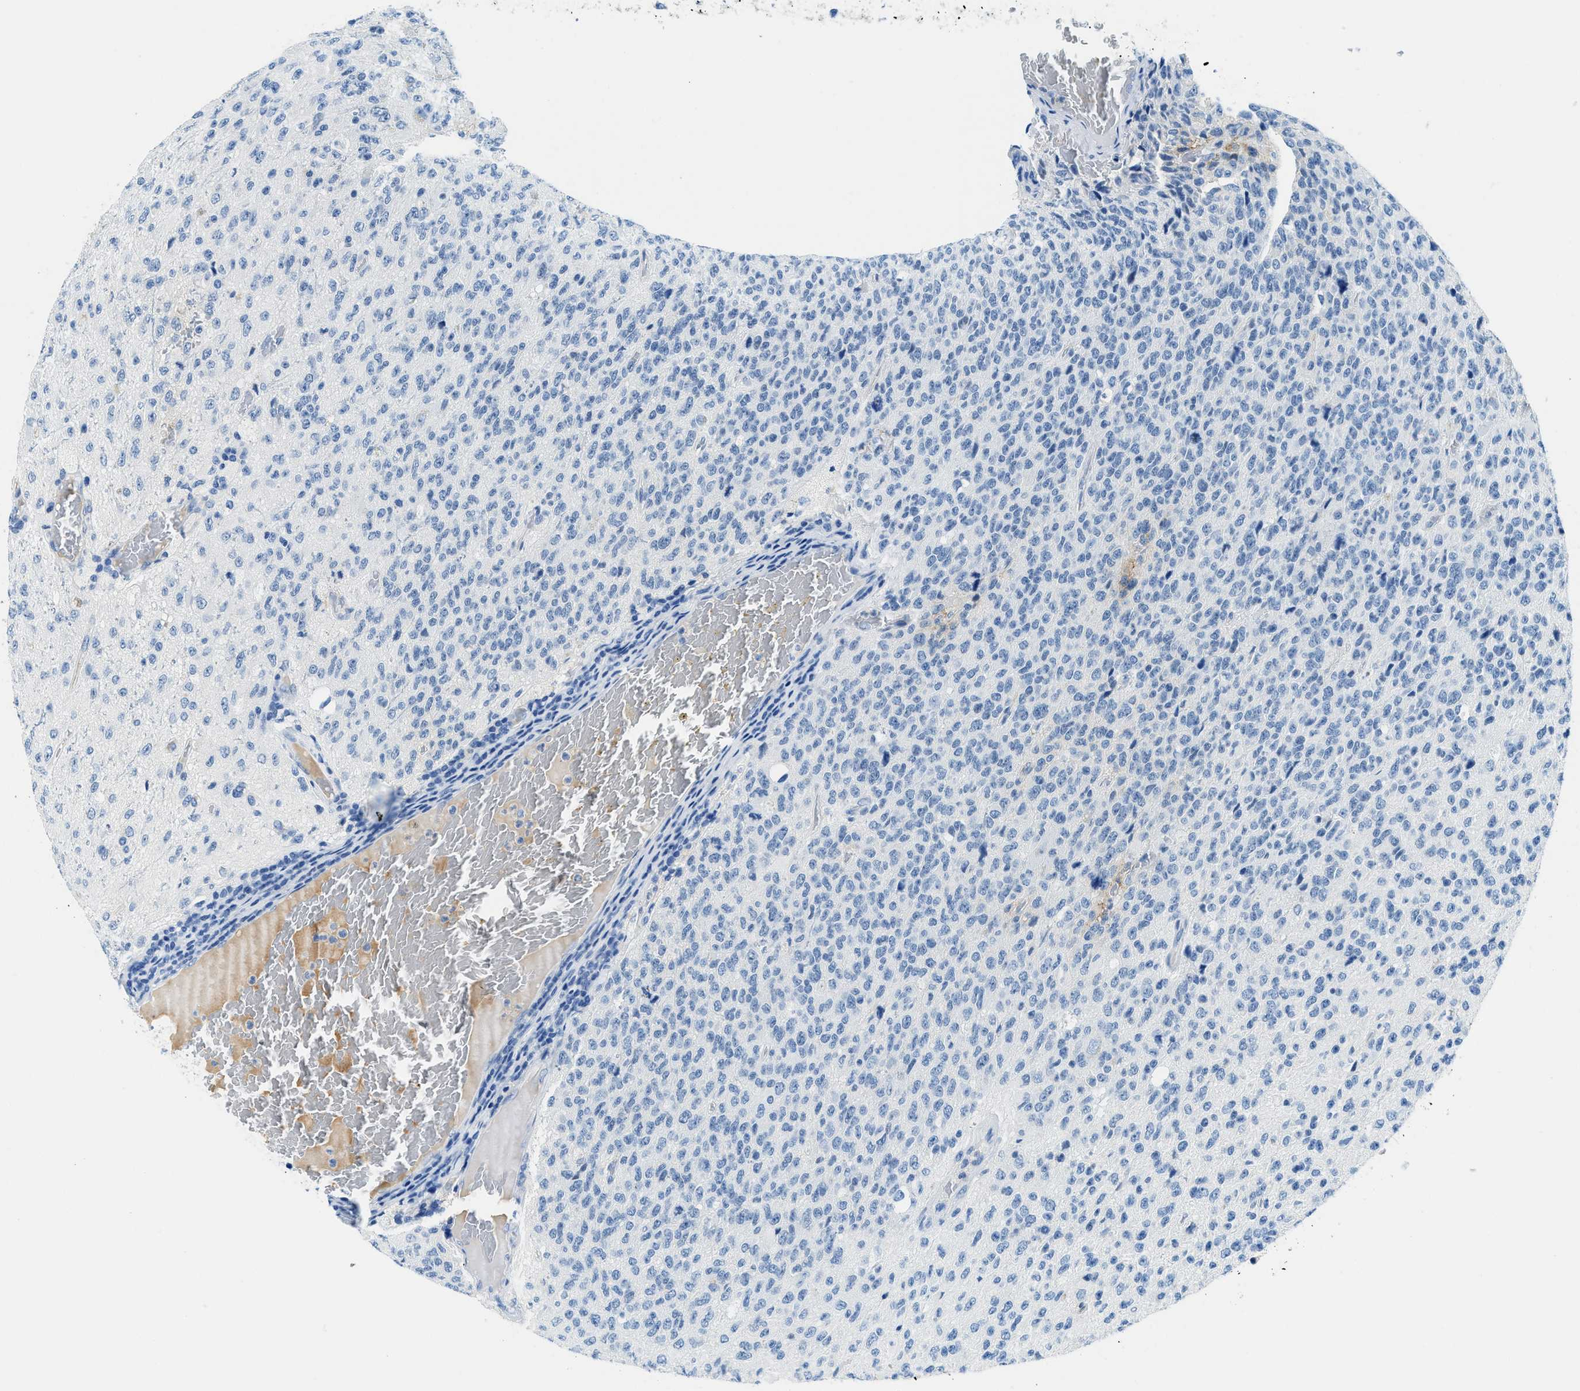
{"staining": {"intensity": "negative", "quantity": "none", "location": "none"}, "tissue": "glioma", "cell_type": "Tumor cells", "image_type": "cancer", "snomed": [{"axis": "morphology", "description": "Glioma, malignant, High grade"}, {"axis": "topography", "description": "pancreas cauda"}], "caption": "Immunohistochemistry of glioma demonstrates no expression in tumor cells.", "gene": "MBL2", "patient": {"sex": "male", "age": 60}}